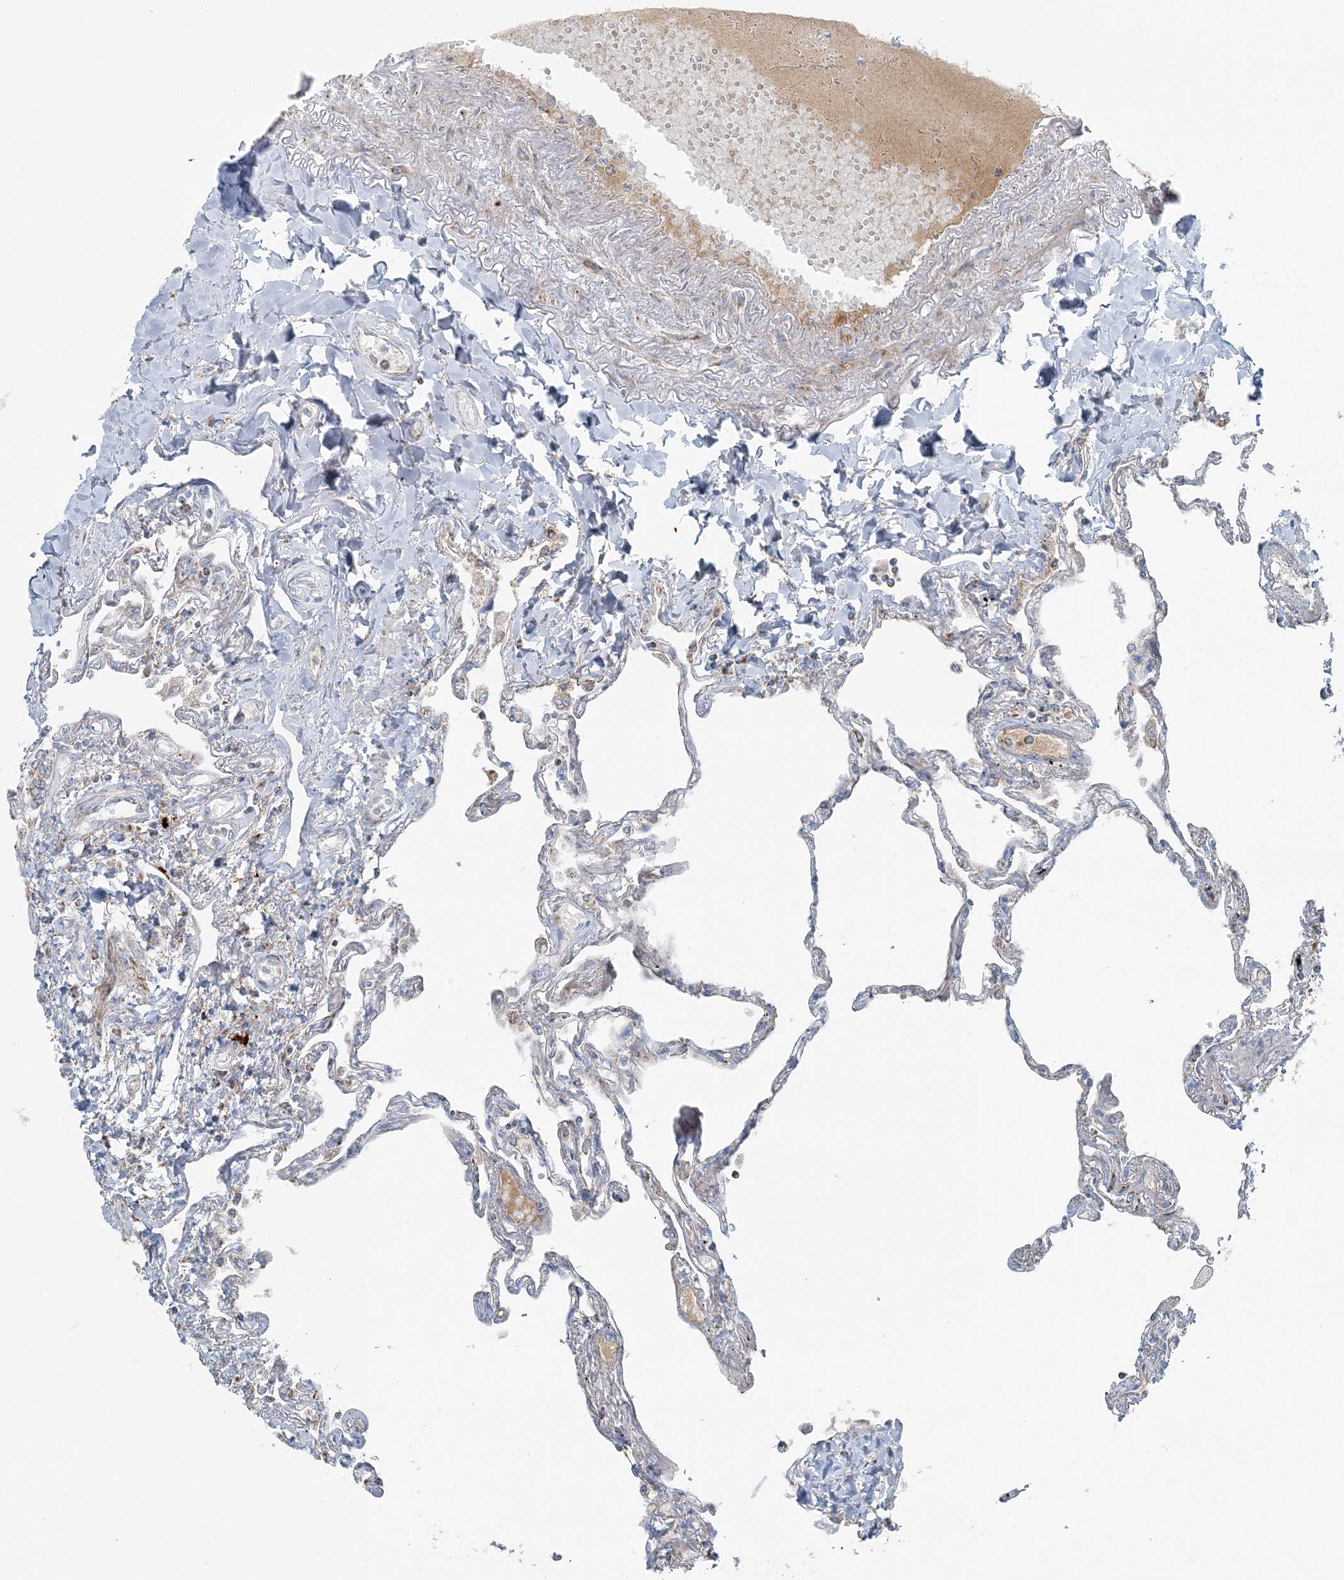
{"staining": {"intensity": "negative", "quantity": "none", "location": "none"}, "tissue": "lung", "cell_type": "Alveolar cells", "image_type": "normal", "snomed": [{"axis": "morphology", "description": "Normal tissue, NOS"}, {"axis": "topography", "description": "Lung"}], "caption": "Immunohistochemical staining of normal human lung exhibits no significant expression in alveolar cells.", "gene": "SLC22A16", "patient": {"sex": "female", "age": 67}}